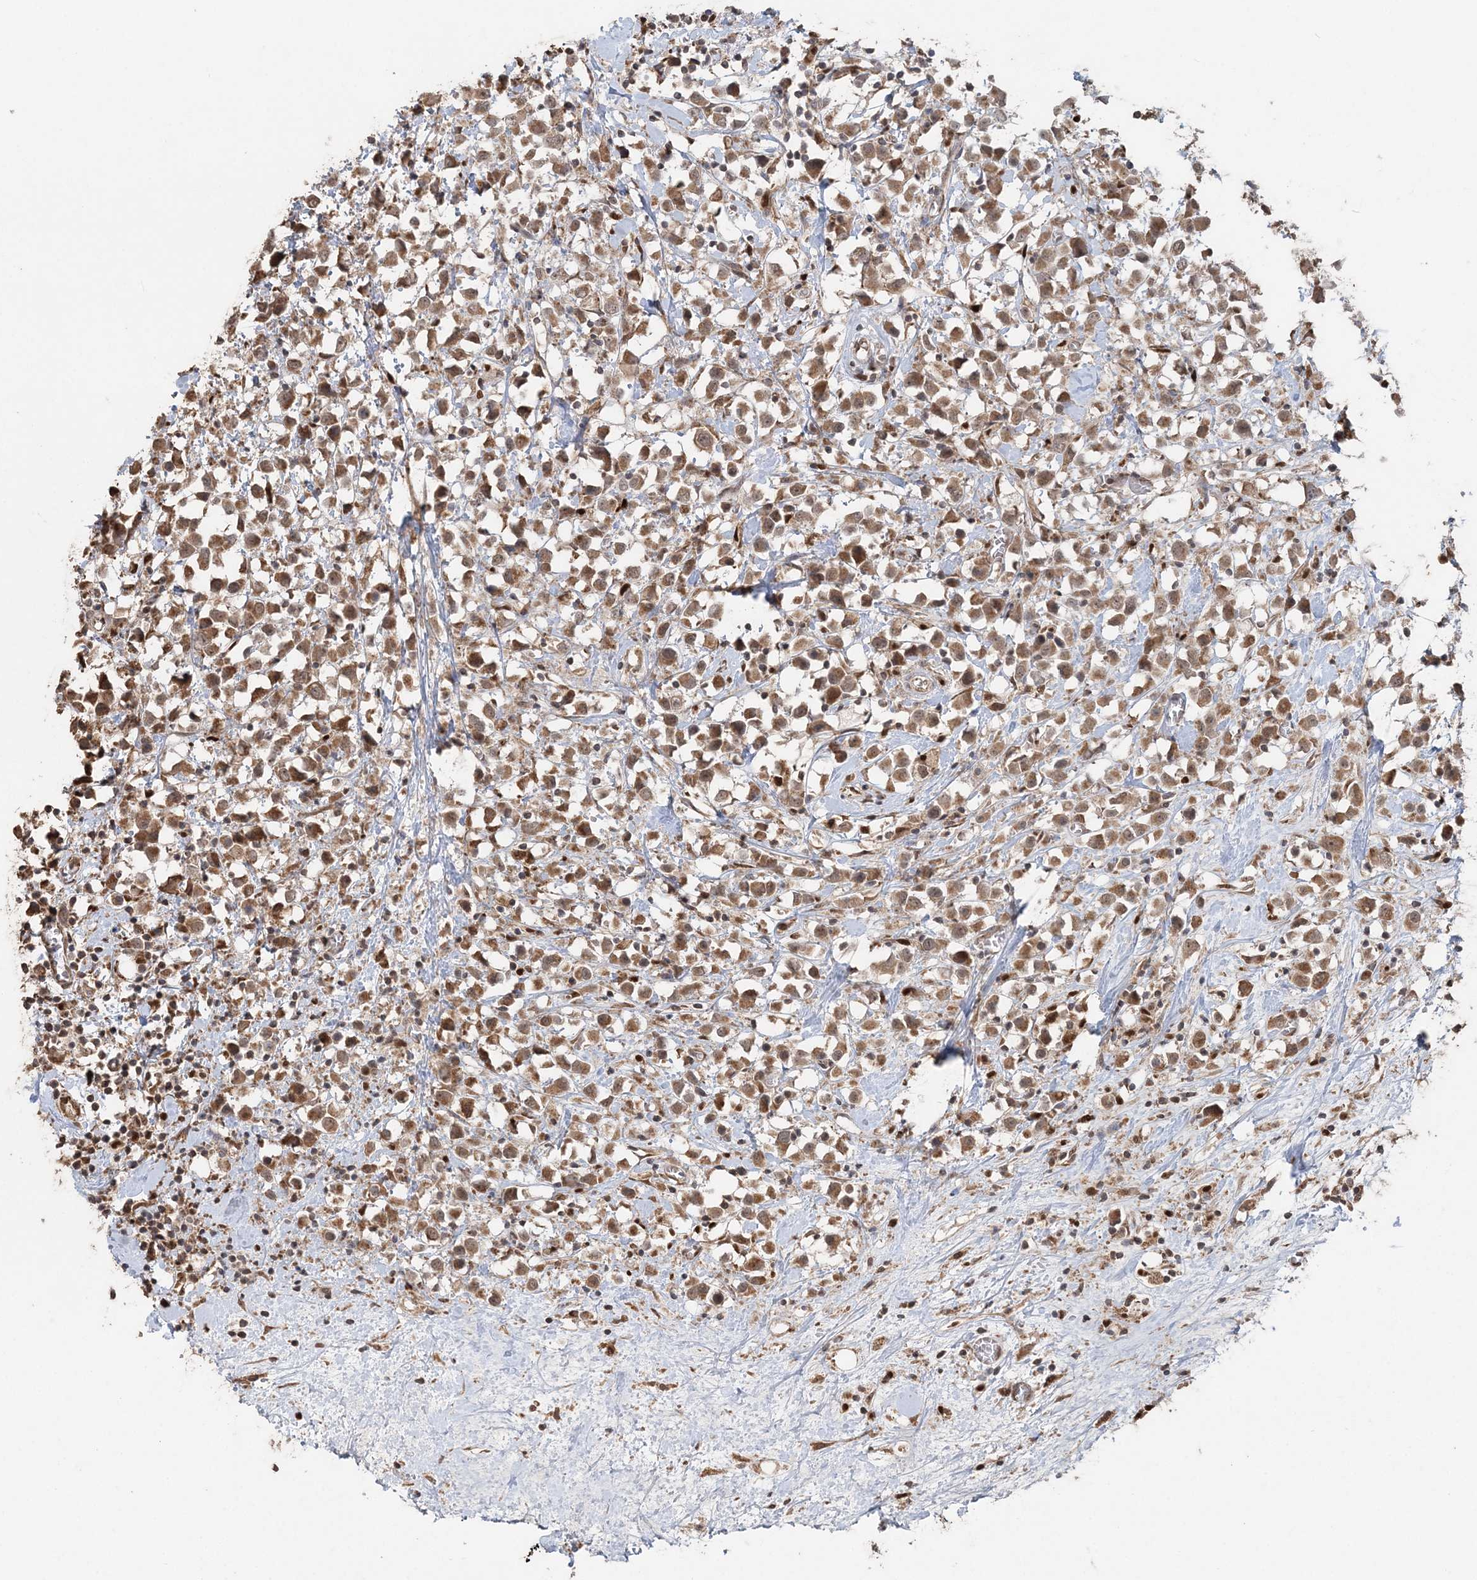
{"staining": {"intensity": "moderate", "quantity": ">75%", "location": "cytoplasmic/membranous,nuclear"}, "tissue": "breast cancer", "cell_type": "Tumor cells", "image_type": "cancer", "snomed": [{"axis": "morphology", "description": "Duct carcinoma"}, {"axis": "topography", "description": "Breast"}], "caption": "A brown stain labels moderate cytoplasmic/membranous and nuclear expression of a protein in human breast cancer (intraductal carcinoma) tumor cells.", "gene": "SLU7", "patient": {"sex": "female", "age": 61}}